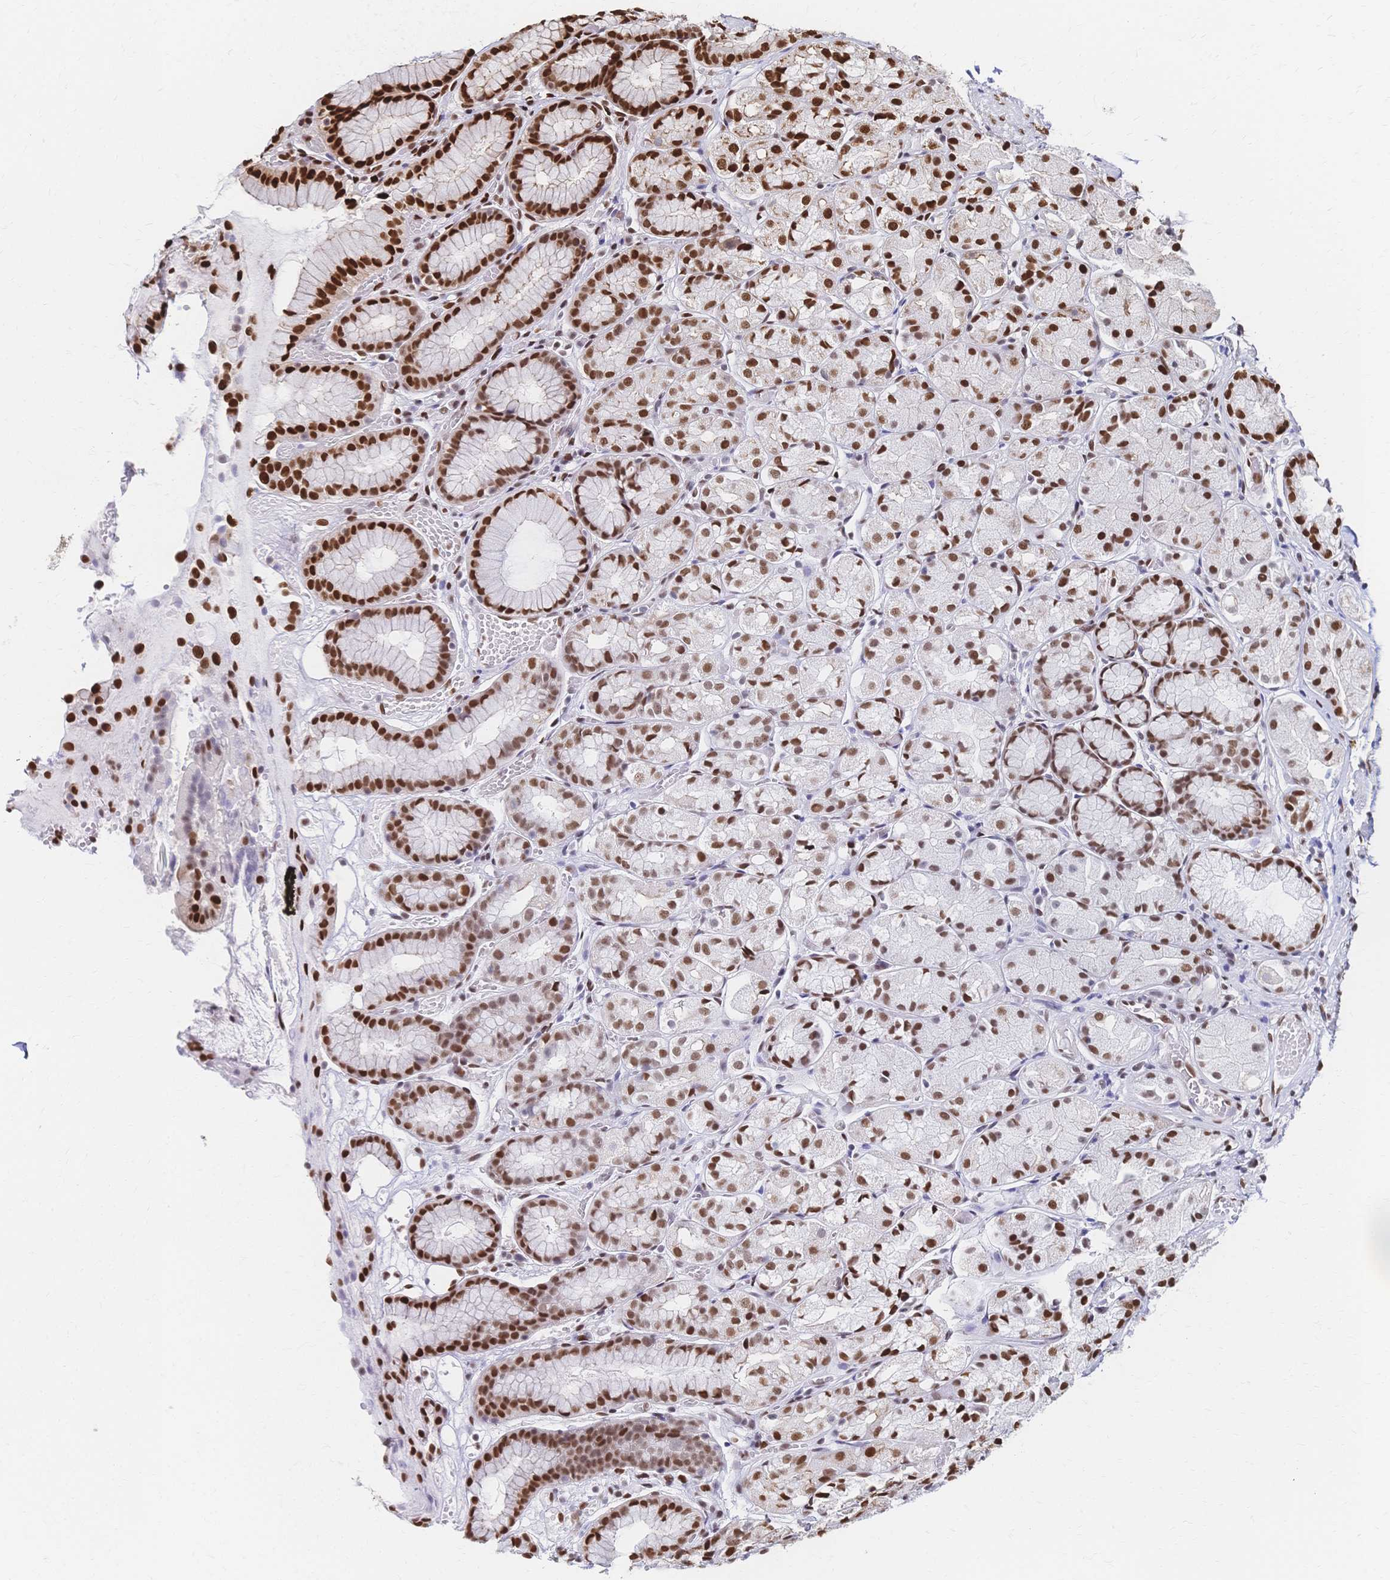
{"staining": {"intensity": "strong", "quantity": "25%-75%", "location": "nuclear"}, "tissue": "stomach", "cell_type": "Glandular cells", "image_type": "normal", "snomed": [{"axis": "morphology", "description": "Normal tissue, NOS"}, {"axis": "topography", "description": "Stomach"}], "caption": "Immunohistochemistry (IHC) histopathology image of benign stomach: stomach stained using immunohistochemistry (IHC) exhibits high levels of strong protein expression localized specifically in the nuclear of glandular cells, appearing as a nuclear brown color.", "gene": "HDGF", "patient": {"sex": "male", "age": 70}}